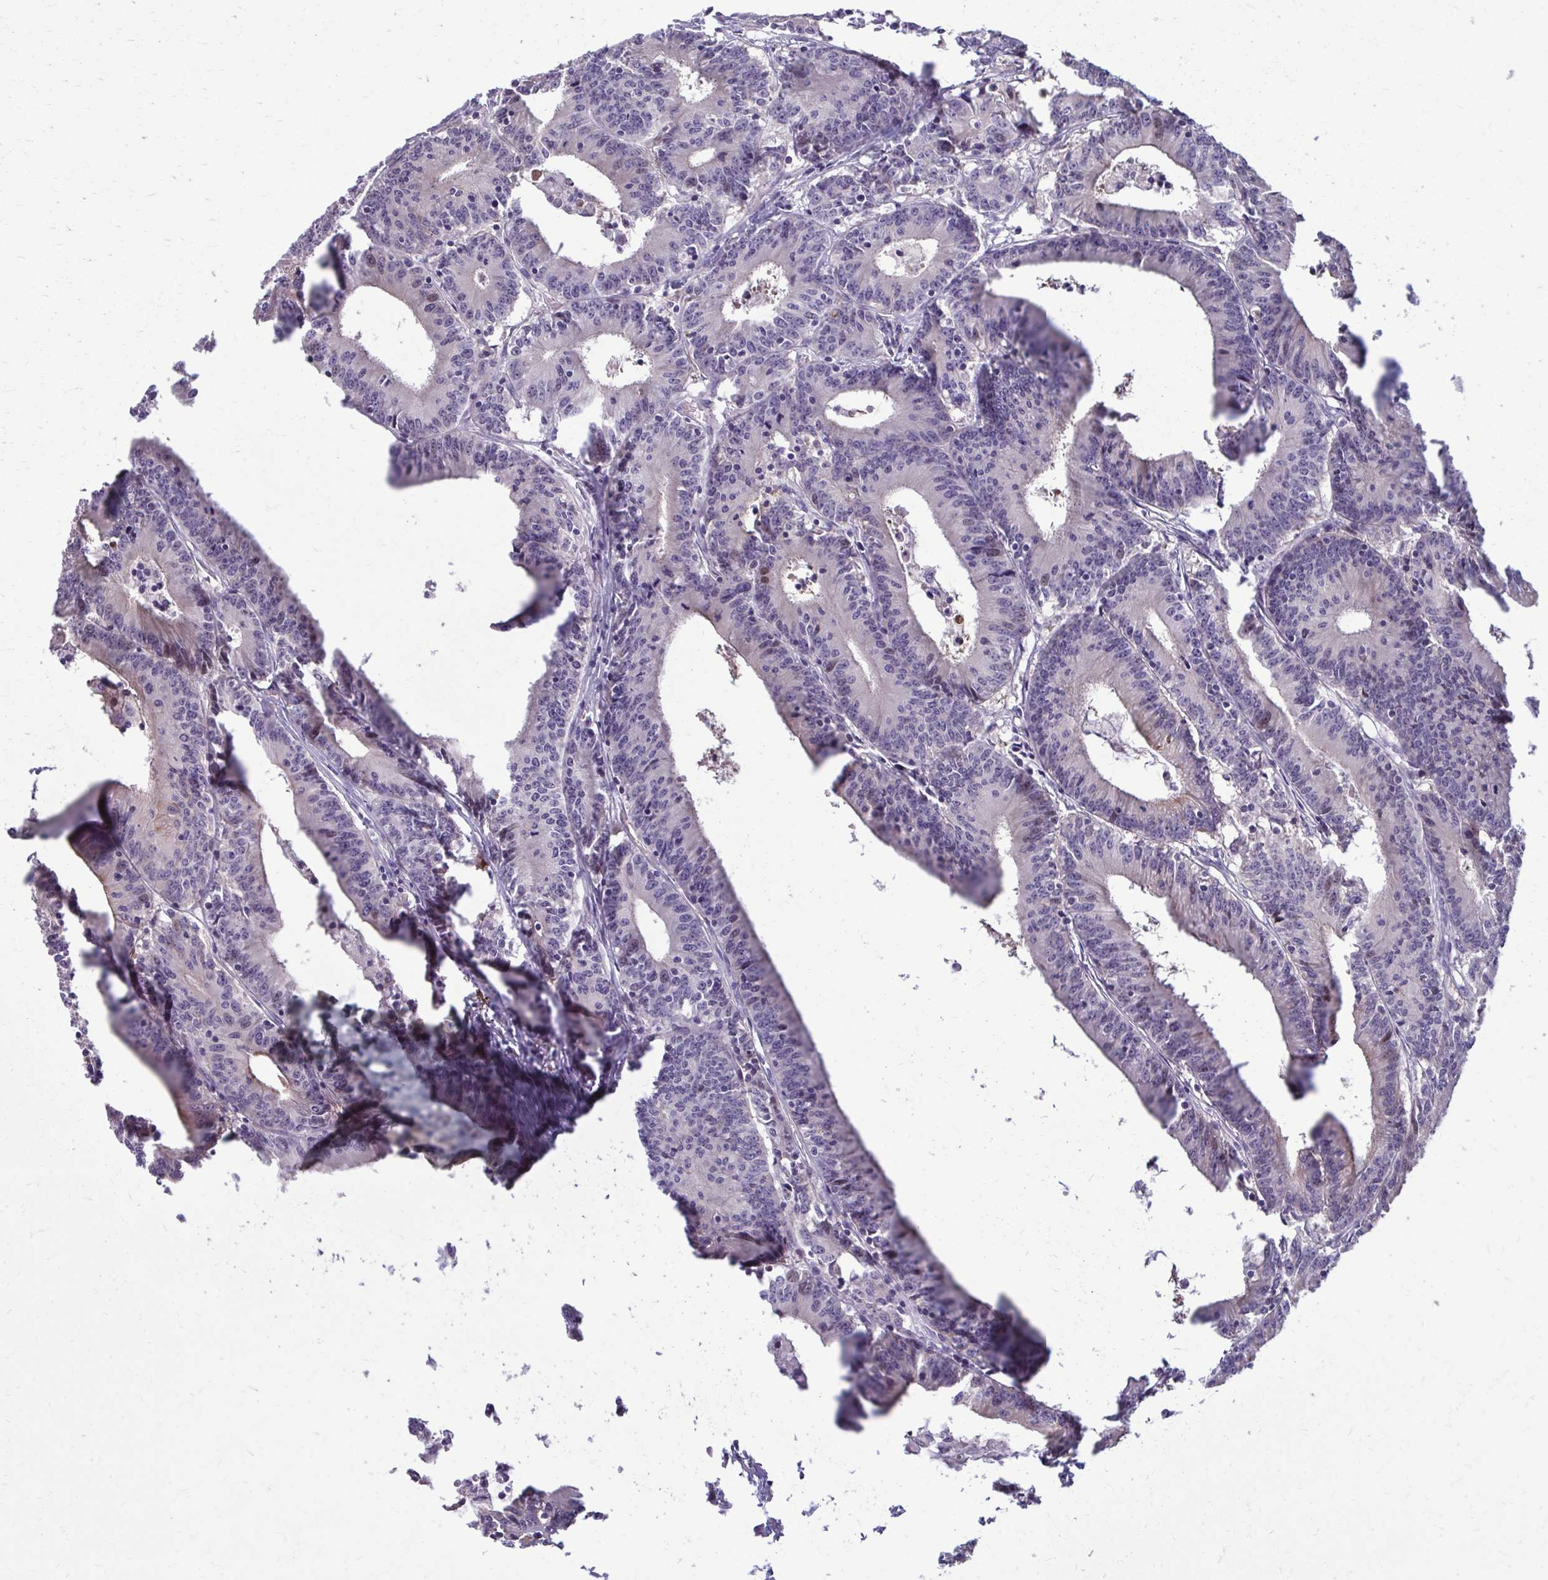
{"staining": {"intensity": "moderate", "quantity": "<25%", "location": "cytoplasmic/membranous"}, "tissue": "colorectal cancer", "cell_type": "Tumor cells", "image_type": "cancer", "snomed": [{"axis": "morphology", "description": "Adenocarcinoma, NOS"}, {"axis": "topography", "description": "Colon"}], "caption": "The image shows staining of colorectal cancer, revealing moderate cytoplasmic/membranous protein expression (brown color) within tumor cells.", "gene": "OR4M1", "patient": {"sex": "female", "age": 78}}